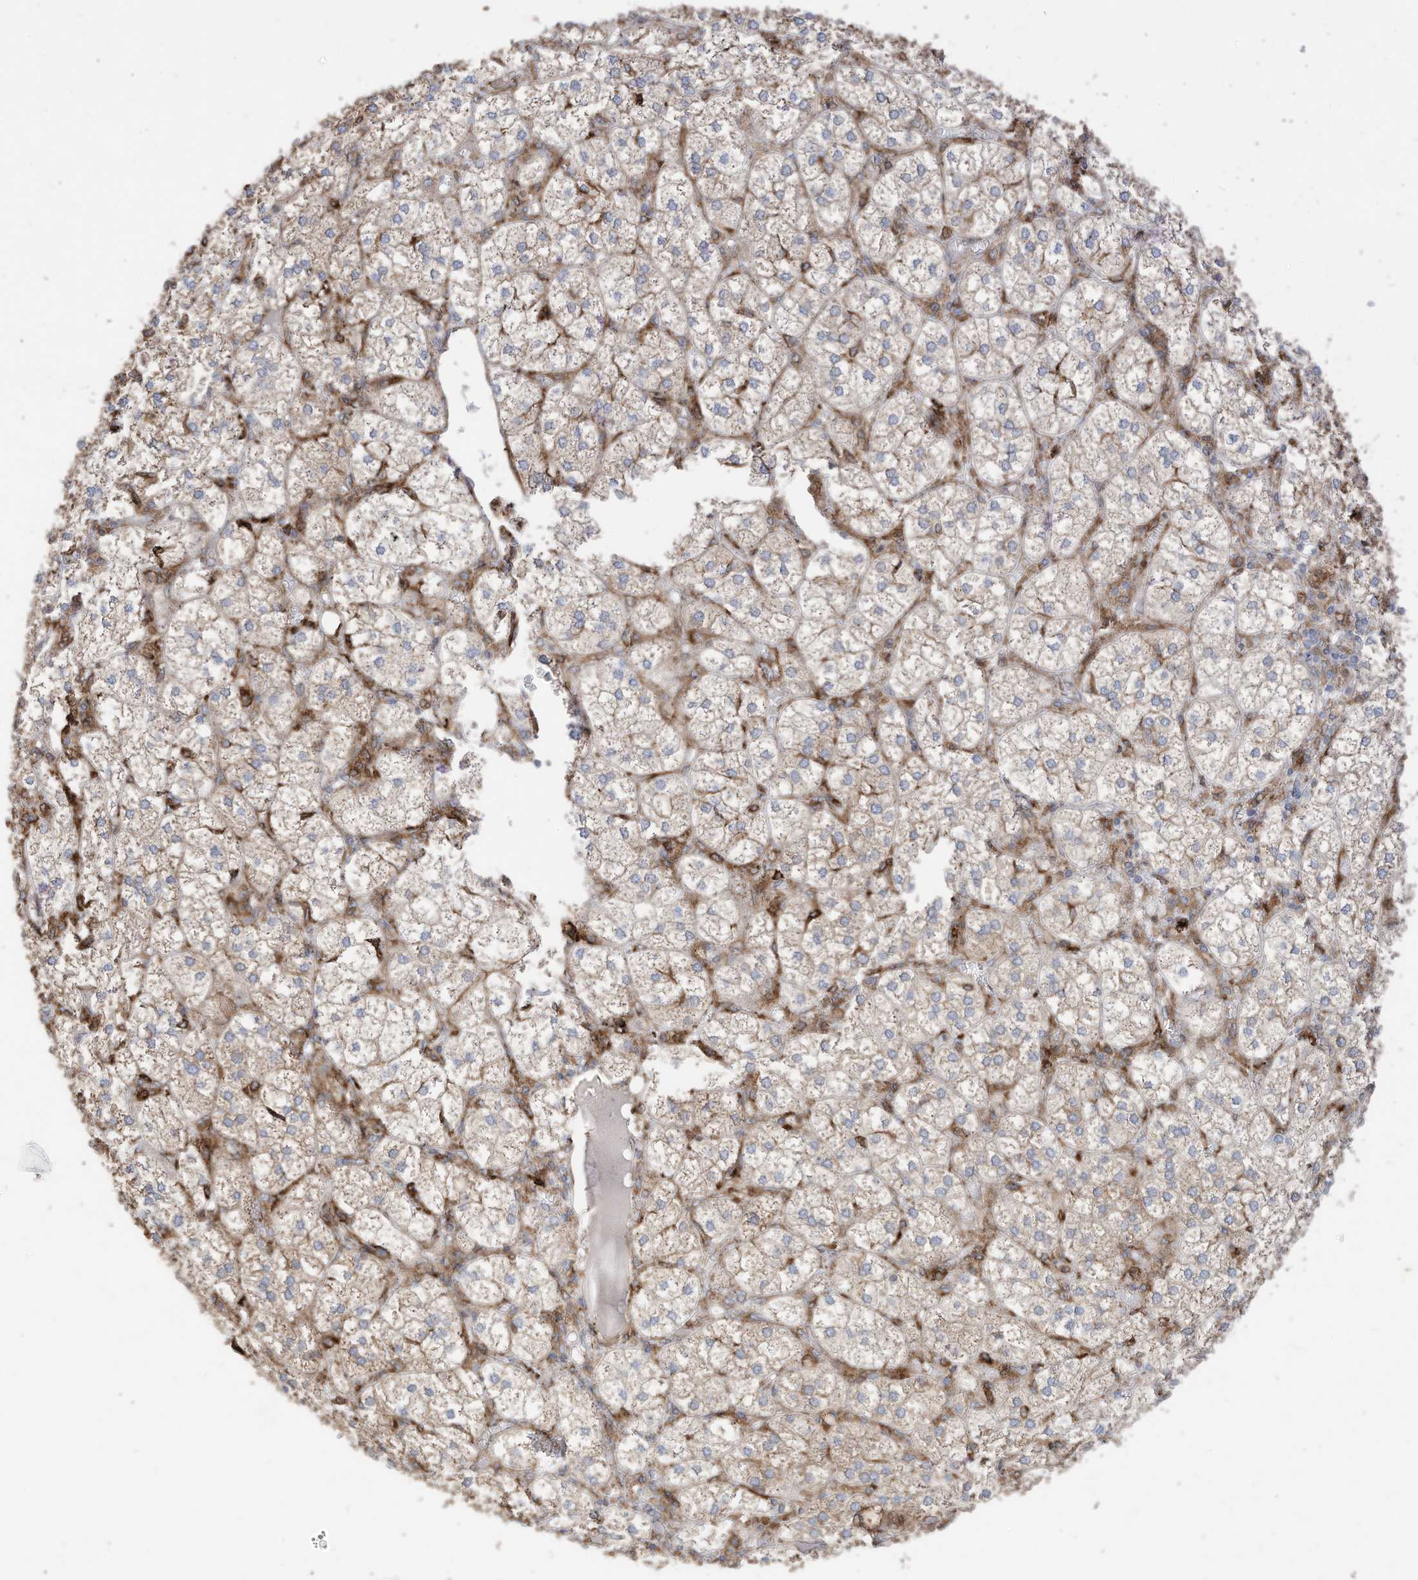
{"staining": {"intensity": "weak", "quantity": "25%-75%", "location": "cytoplasmic/membranous"}, "tissue": "adrenal gland", "cell_type": "Glandular cells", "image_type": "normal", "snomed": [{"axis": "morphology", "description": "Normal tissue, NOS"}, {"axis": "topography", "description": "Adrenal gland"}], "caption": "IHC image of benign adrenal gland: adrenal gland stained using IHC demonstrates low levels of weak protein expression localized specifically in the cytoplasmic/membranous of glandular cells, appearing as a cytoplasmic/membranous brown color.", "gene": "TRNAU1AP", "patient": {"sex": "female", "age": 61}}